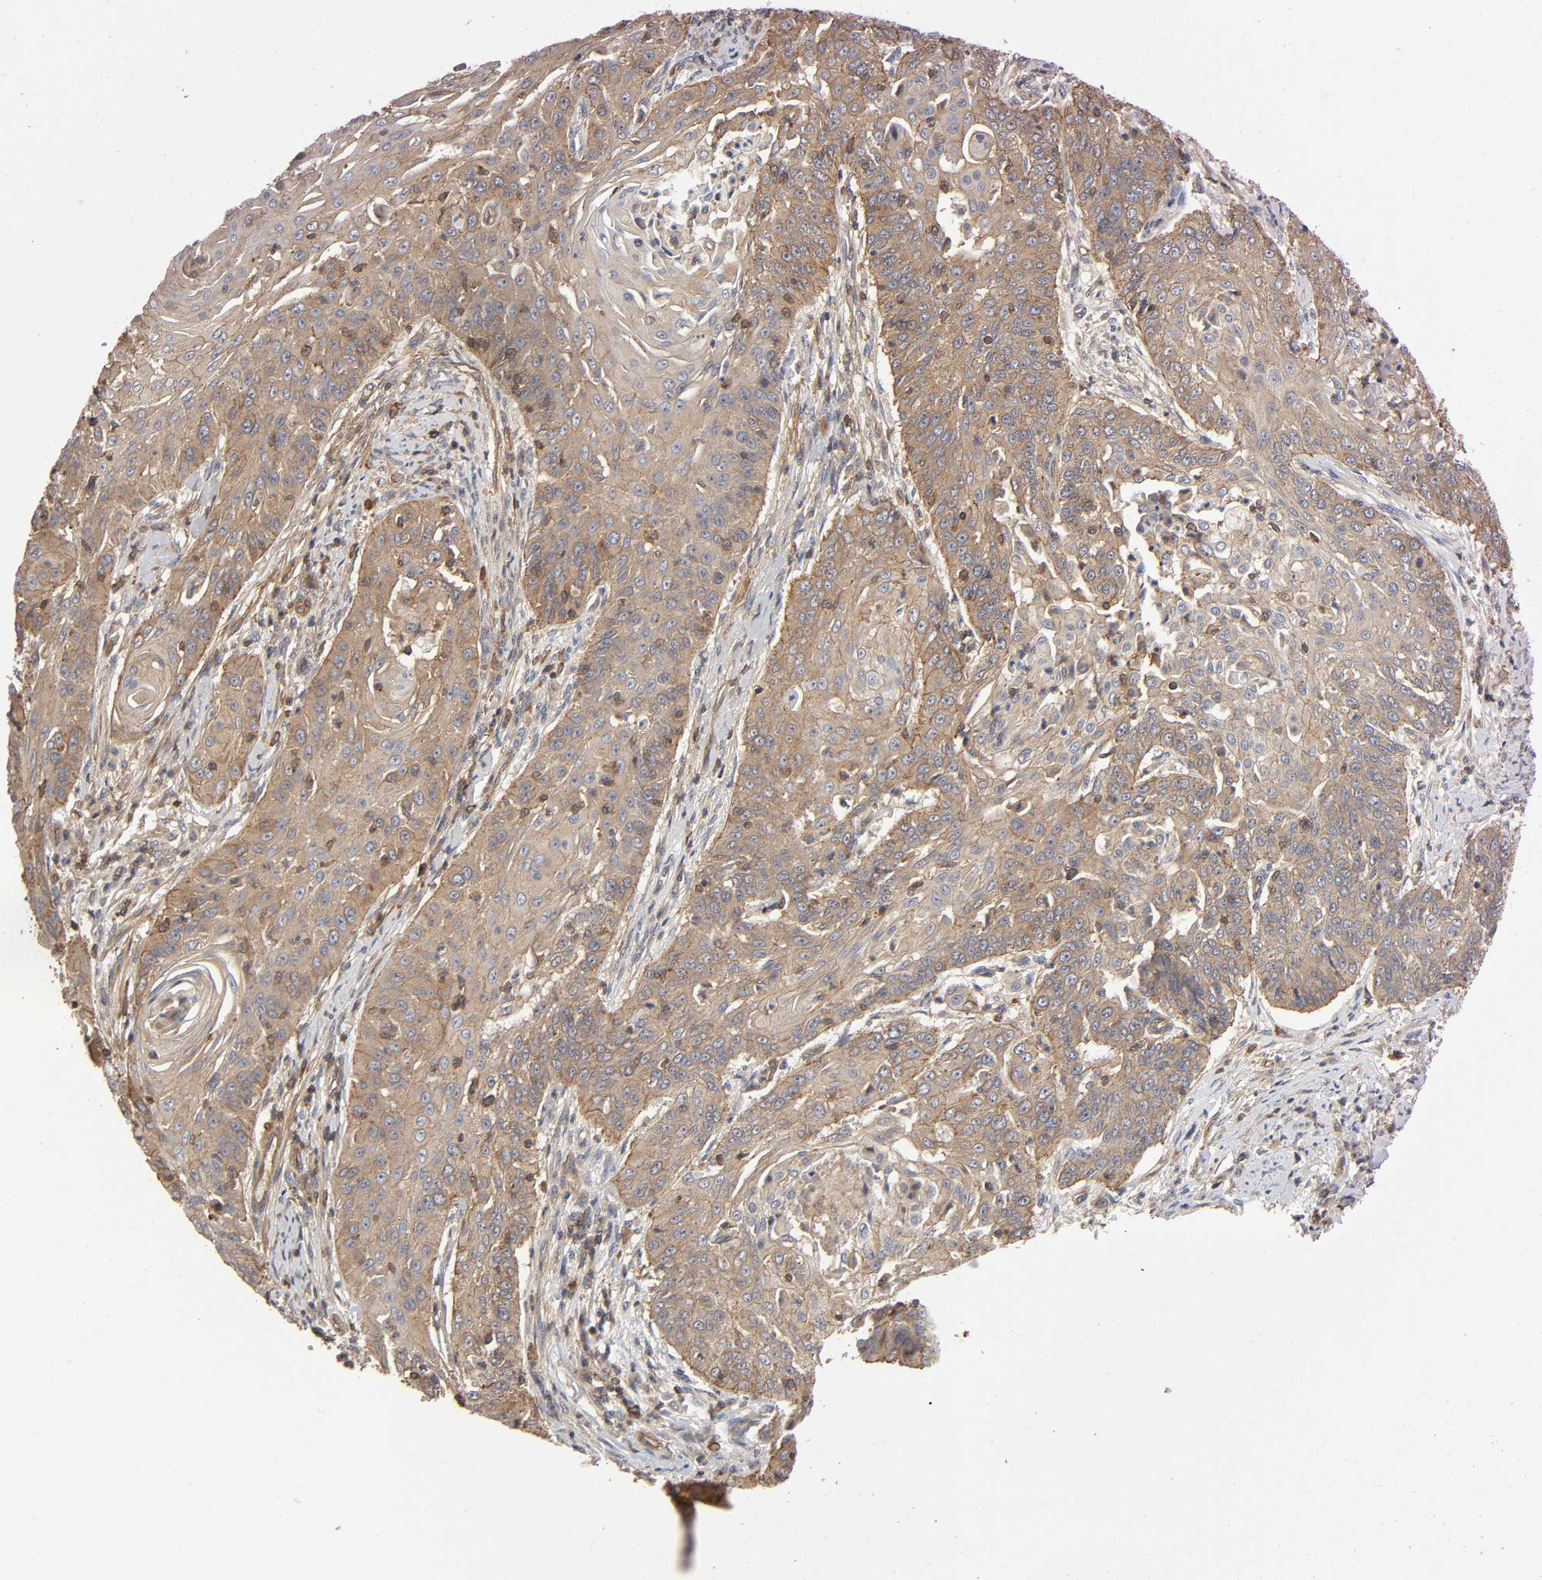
{"staining": {"intensity": "moderate", "quantity": "25%-75%", "location": "cytoplasmic/membranous"}, "tissue": "cervical cancer", "cell_type": "Tumor cells", "image_type": "cancer", "snomed": [{"axis": "morphology", "description": "Squamous cell carcinoma, NOS"}, {"axis": "topography", "description": "Cervix"}], "caption": "Moderate cytoplasmic/membranous staining for a protein is identified in about 25%-75% of tumor cells of squamous cell carcinoma (cervical) using immunohistochemistry (IHC).", "gene": "LAMTOR2", "patient": {"sex": "female", "age": 33}}